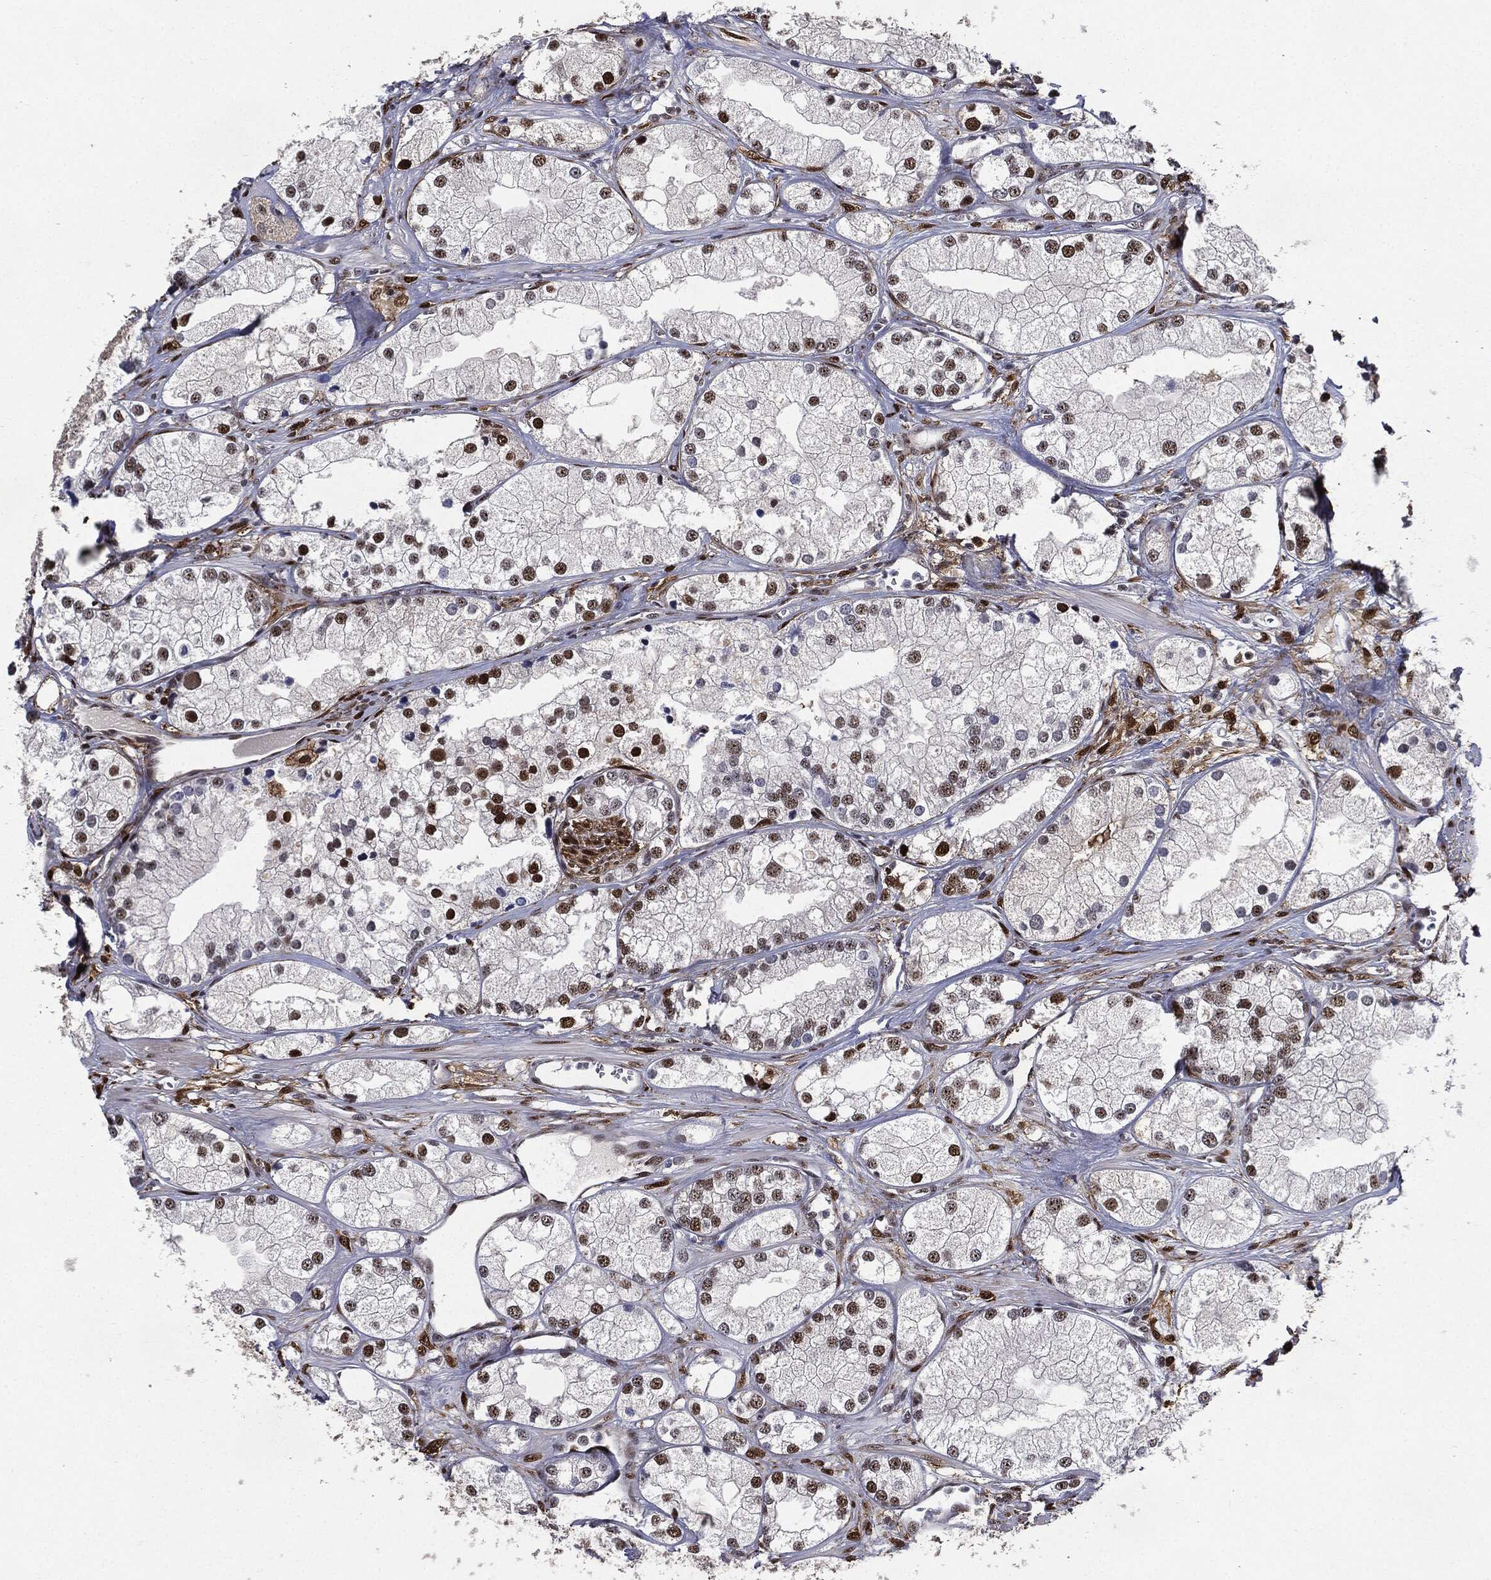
{"staining": {"intensity": "moderate", "quantity": "25%-75%", "location": "nuclear"}, "tissue": "prostate cancer", "cell_type": "Tumor cells", "image_type": "cancer", "snomed": [{"axis": "morphology", "description": "Adenocarcinoma, NOS"}, {"axis": "topography", "description": "Prostate and seminal vesicle, NOS"}, {"axis": "topography", "description": "Prostate"}], "caption": "Protein expression analysis of human prostate cancer reveals moderate nuclear positivity in about 25%-75% of tumor cells.", "gene": "JUN", "patient": {"sex": "male", "age": 79}}